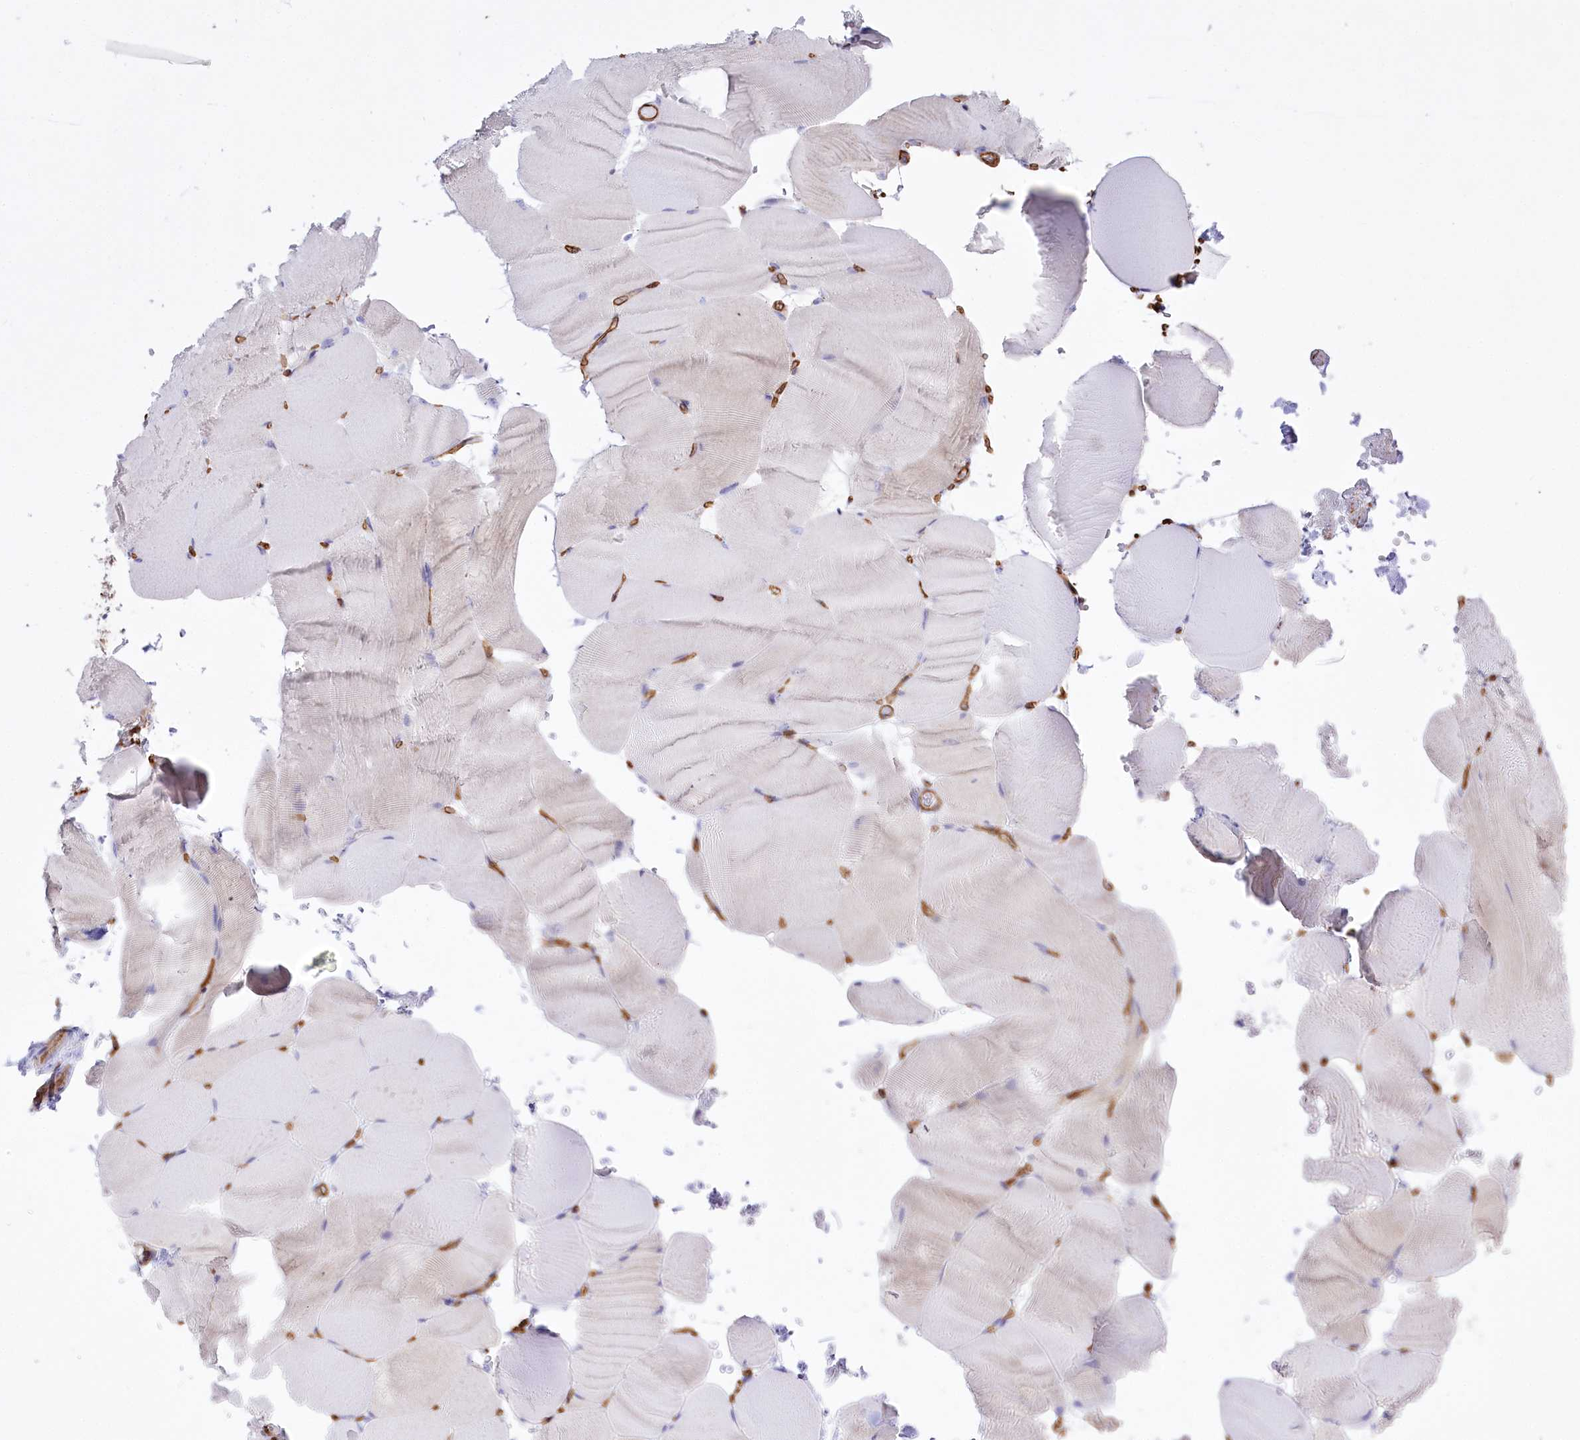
{"staining": {"intensity": "negative", "quantity": "none", "location": "none"}, "tissue": "skeletal muscle", "cell_type": "Myocytes", "image_type": "normal", "snomed": [{"axis": "morphology", "description": "Normal tissue, NOS"}, {"axis": "topography", "description": "Skeletal muscle"}, {"axis": "topography", "description": "Parathyroid gland"}], "caption": "The photomicrograph displays no significant staining in myocytes of skeletal muscle.", "gene": "SLC39A10", "patient": {"sex": "female", "age": 37}}